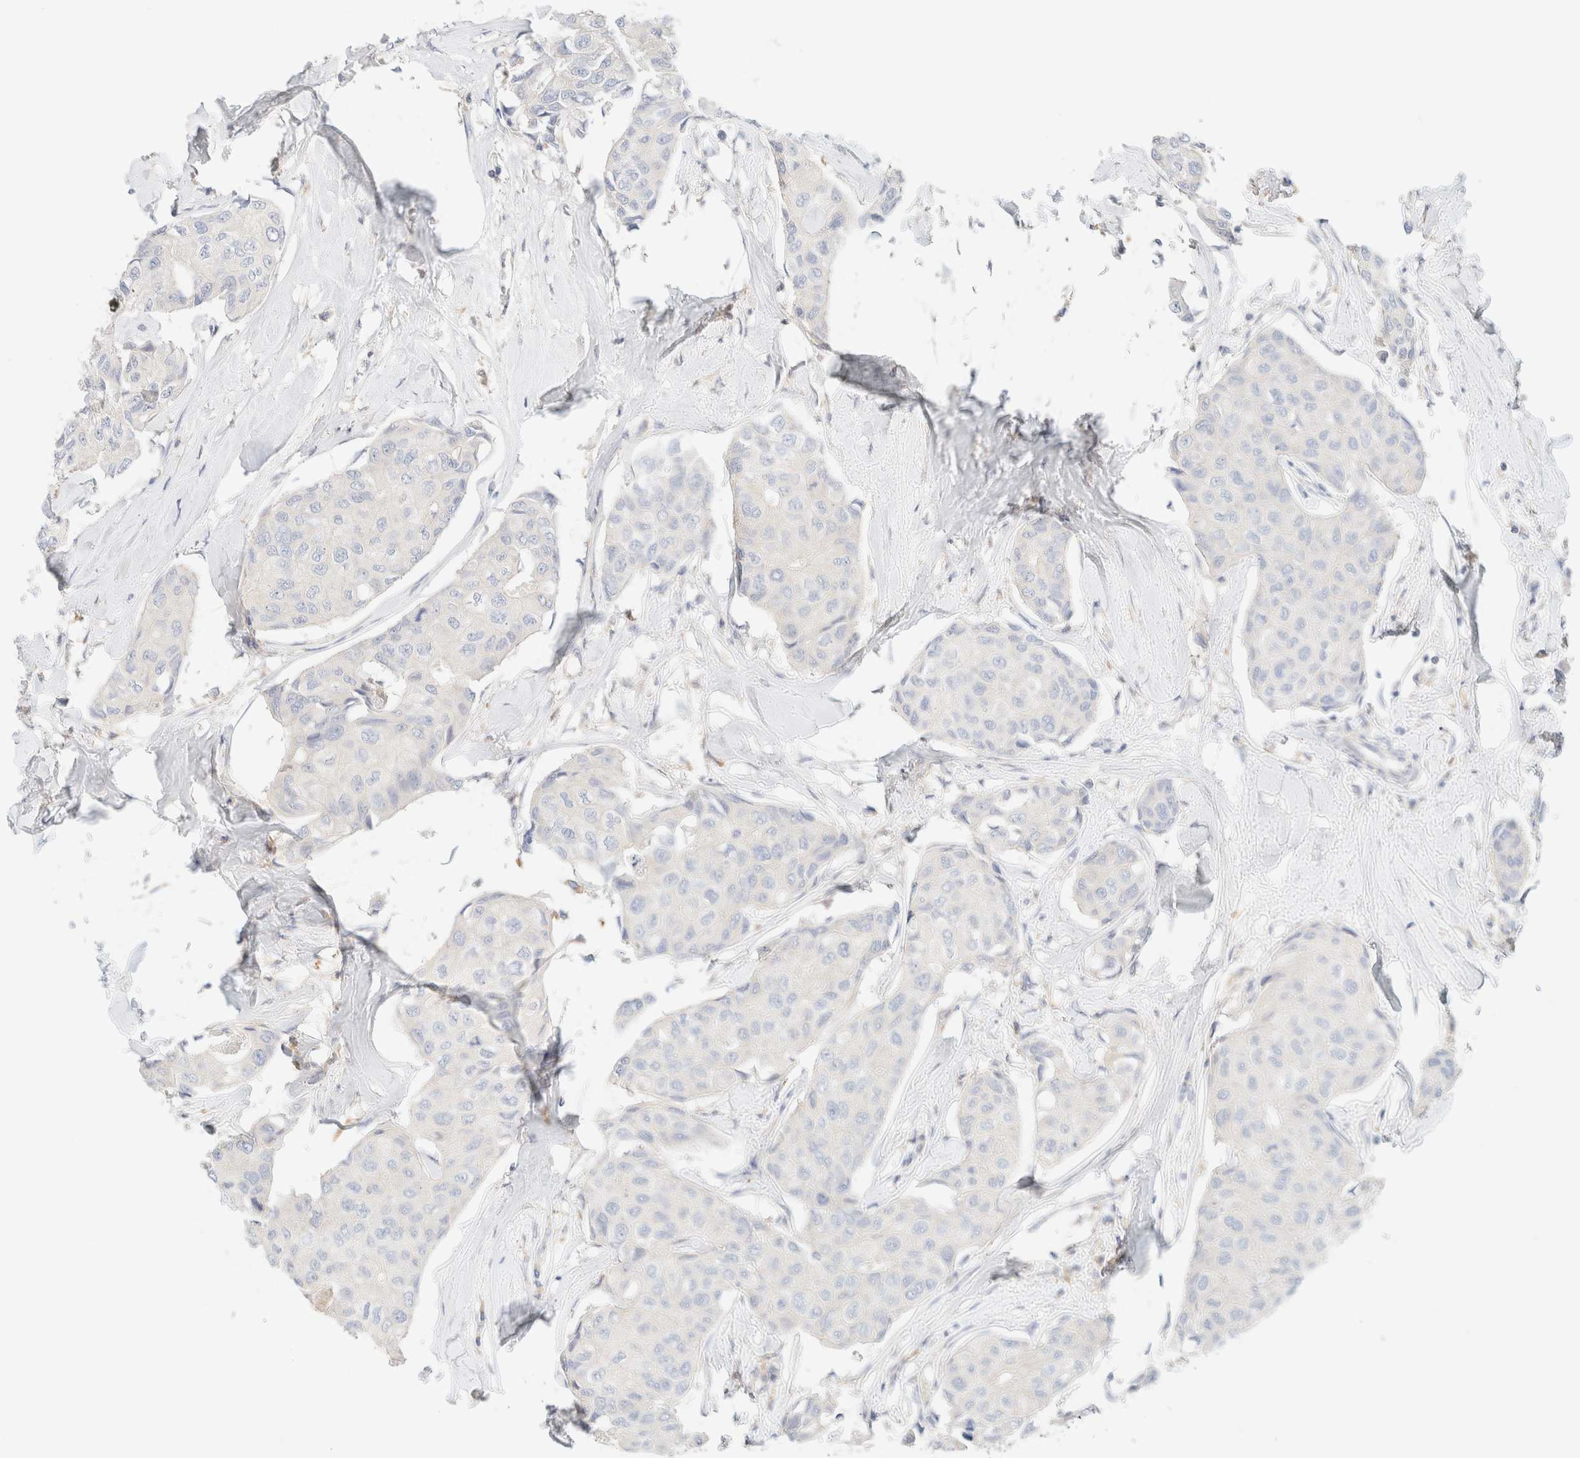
{"staining": {"intensity": "negative", "quantity": "none", "location": "none"}, "tissue": "breast cancer", "cell_type": "Tumor cells", "image_type": "cancer", "snomed": [{"axis": "morphology", "description": "Duct carcinoma"}, {"axis": "topography", "description": "Breast"}], "caption": "Tumor cells show no significant protein positivity in breast intraductal carcinoma.", "gene": "SARM1", "patient": {"sex": "female", "age": 80}}